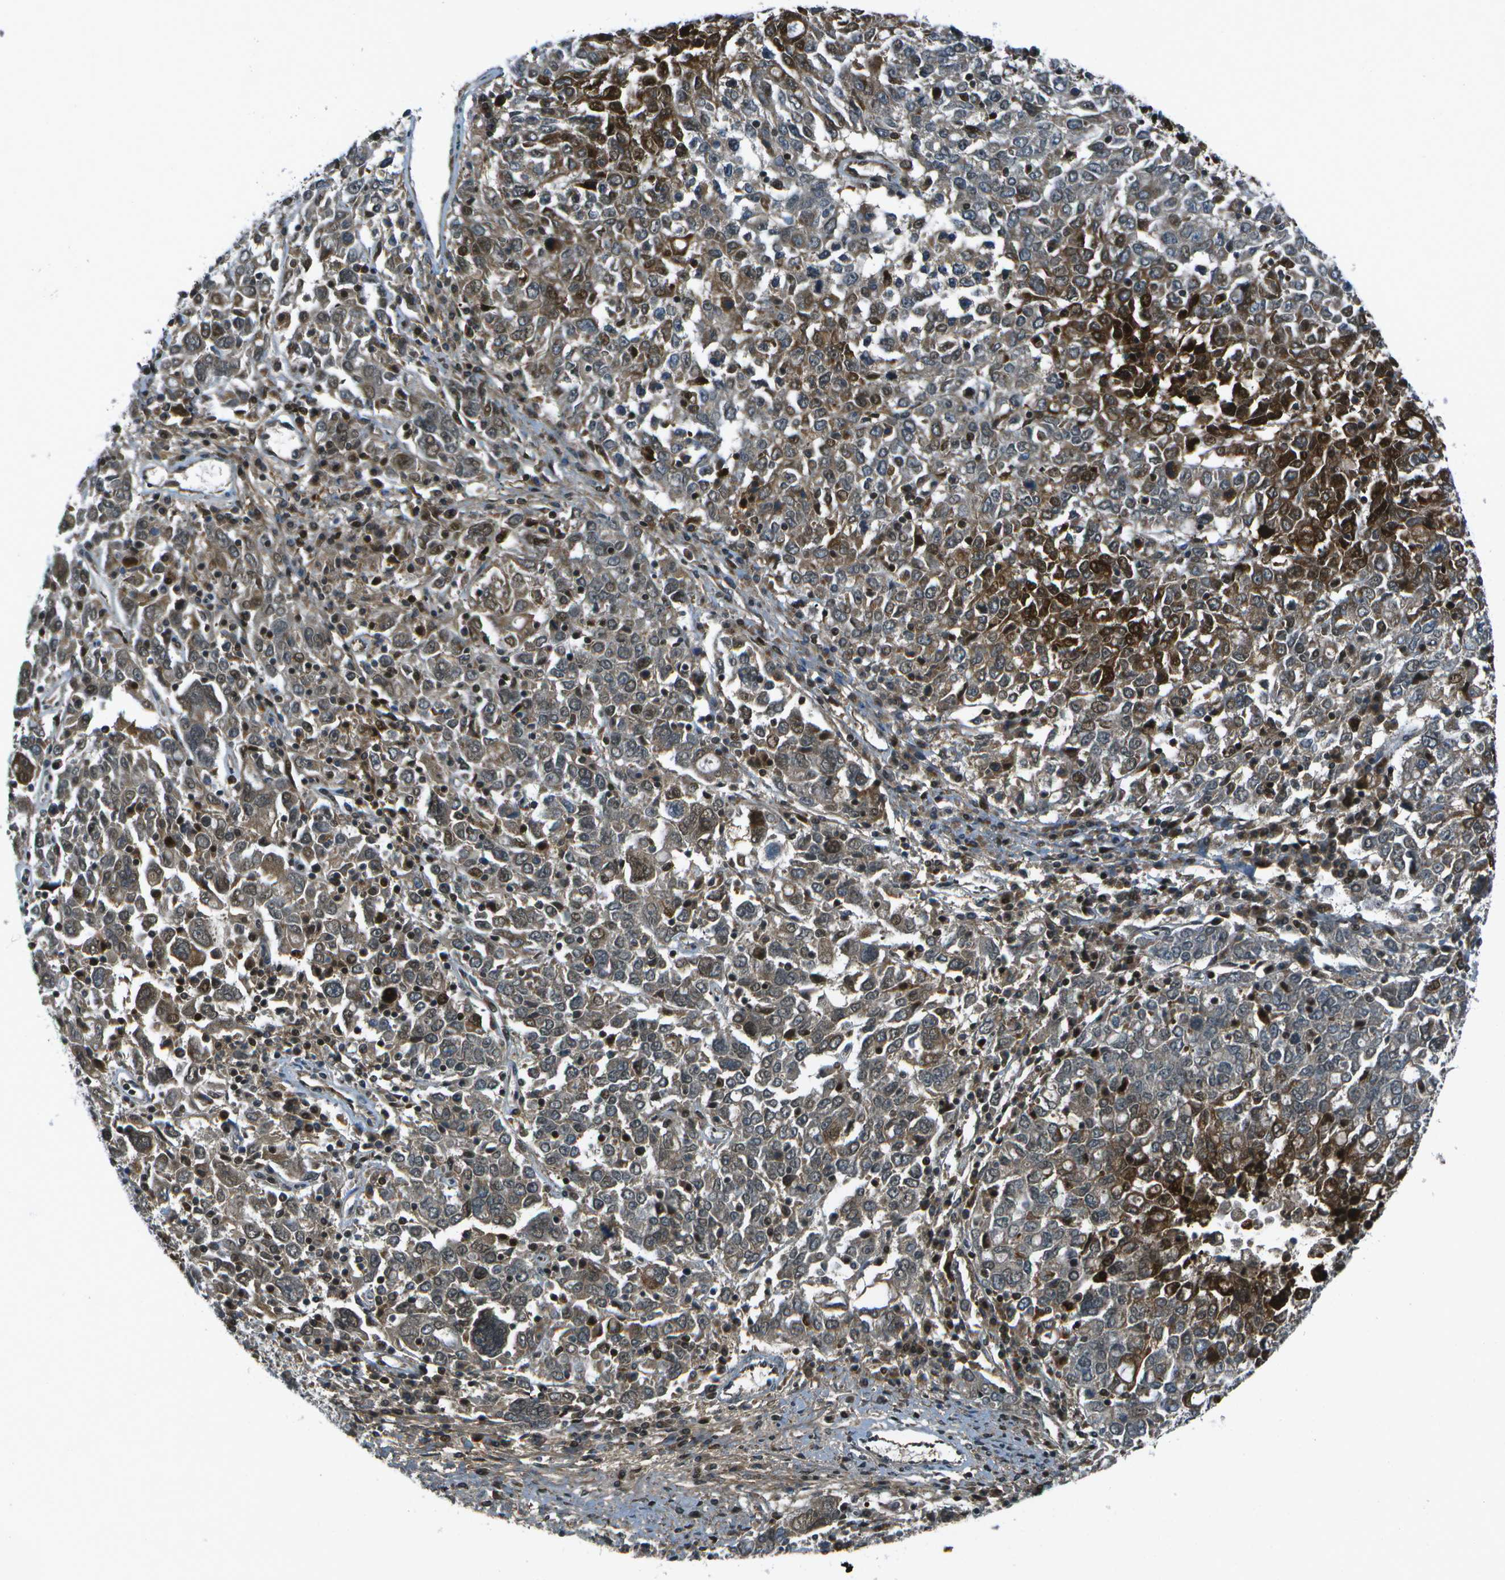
{"staining": {"intensity": "strong", "quantity": "<25%", "location": "cytoplasmic/membranous"}, "tissue": "ovarian cancer", "cell_type": "Tumor cells", "image_type": "cancer", "snomed": [{"axis": "morphology", "description": "Carcinoma, endometroid"}, {"axis": "topography", "description": "Ovary"}], "caption": "Immunohistochemistry (IHC) staining of endometroid carcinoma (ovarian), which reveals medium levels of strong cytoplasmic/membranous staining in about <25% of tumor cells indicating strong cytoplasmic/membranous protein expression. The staining was performed using DAB (brown) for protein detection and nuclei were counterstained in hematoxylin (blue).", "gene": "TMEM19", "patient": {"sex": "female", "age": 62}}